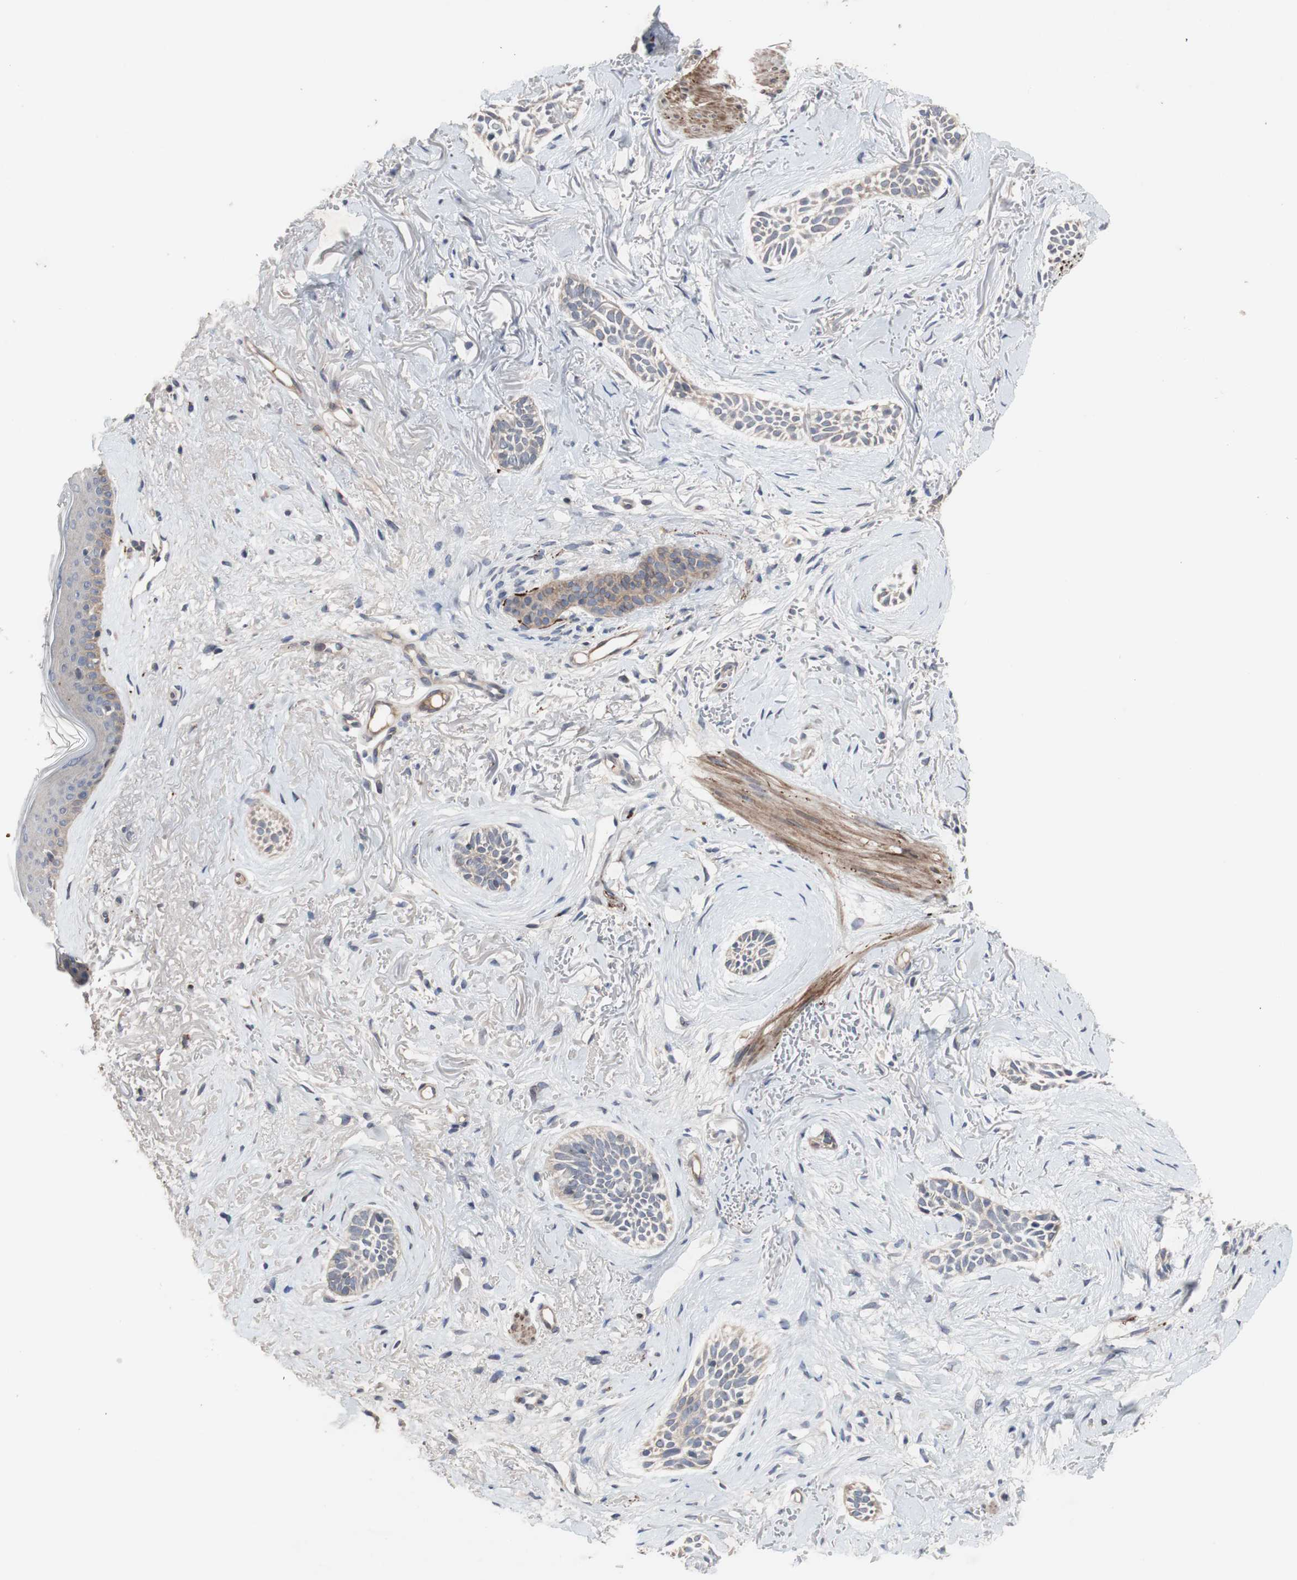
{"staining": {"intensity": "weak", "quantity": "25%-75%", "location": "cytoplasmic/membranous"}, "tissue": "skin cancer", "cell_type": "Tumor cells", "image_type": "cancer", "snomed": [{"axis": "morphology", "description": "Normal tissue, NOS"}, {"axis": "morphology", "description": "Basal cell carcinoma"}, {"axis": "topography", "description": "Skin"}], "caption": "Immunohistochemistry staining of skin basal cell carcinoma, which reveals low levels of weak cytoplasmic/membranous expression in about 25%-75% of tumor cells indicating weak cytoplasmic/membranous protein staining. The staining was performed using DAB (brown) for protein detection and nuclei were counterstained in hematoxylin (blue).", "gene": "OAZ1", "patient": {"sex": "female", "age": 84}}